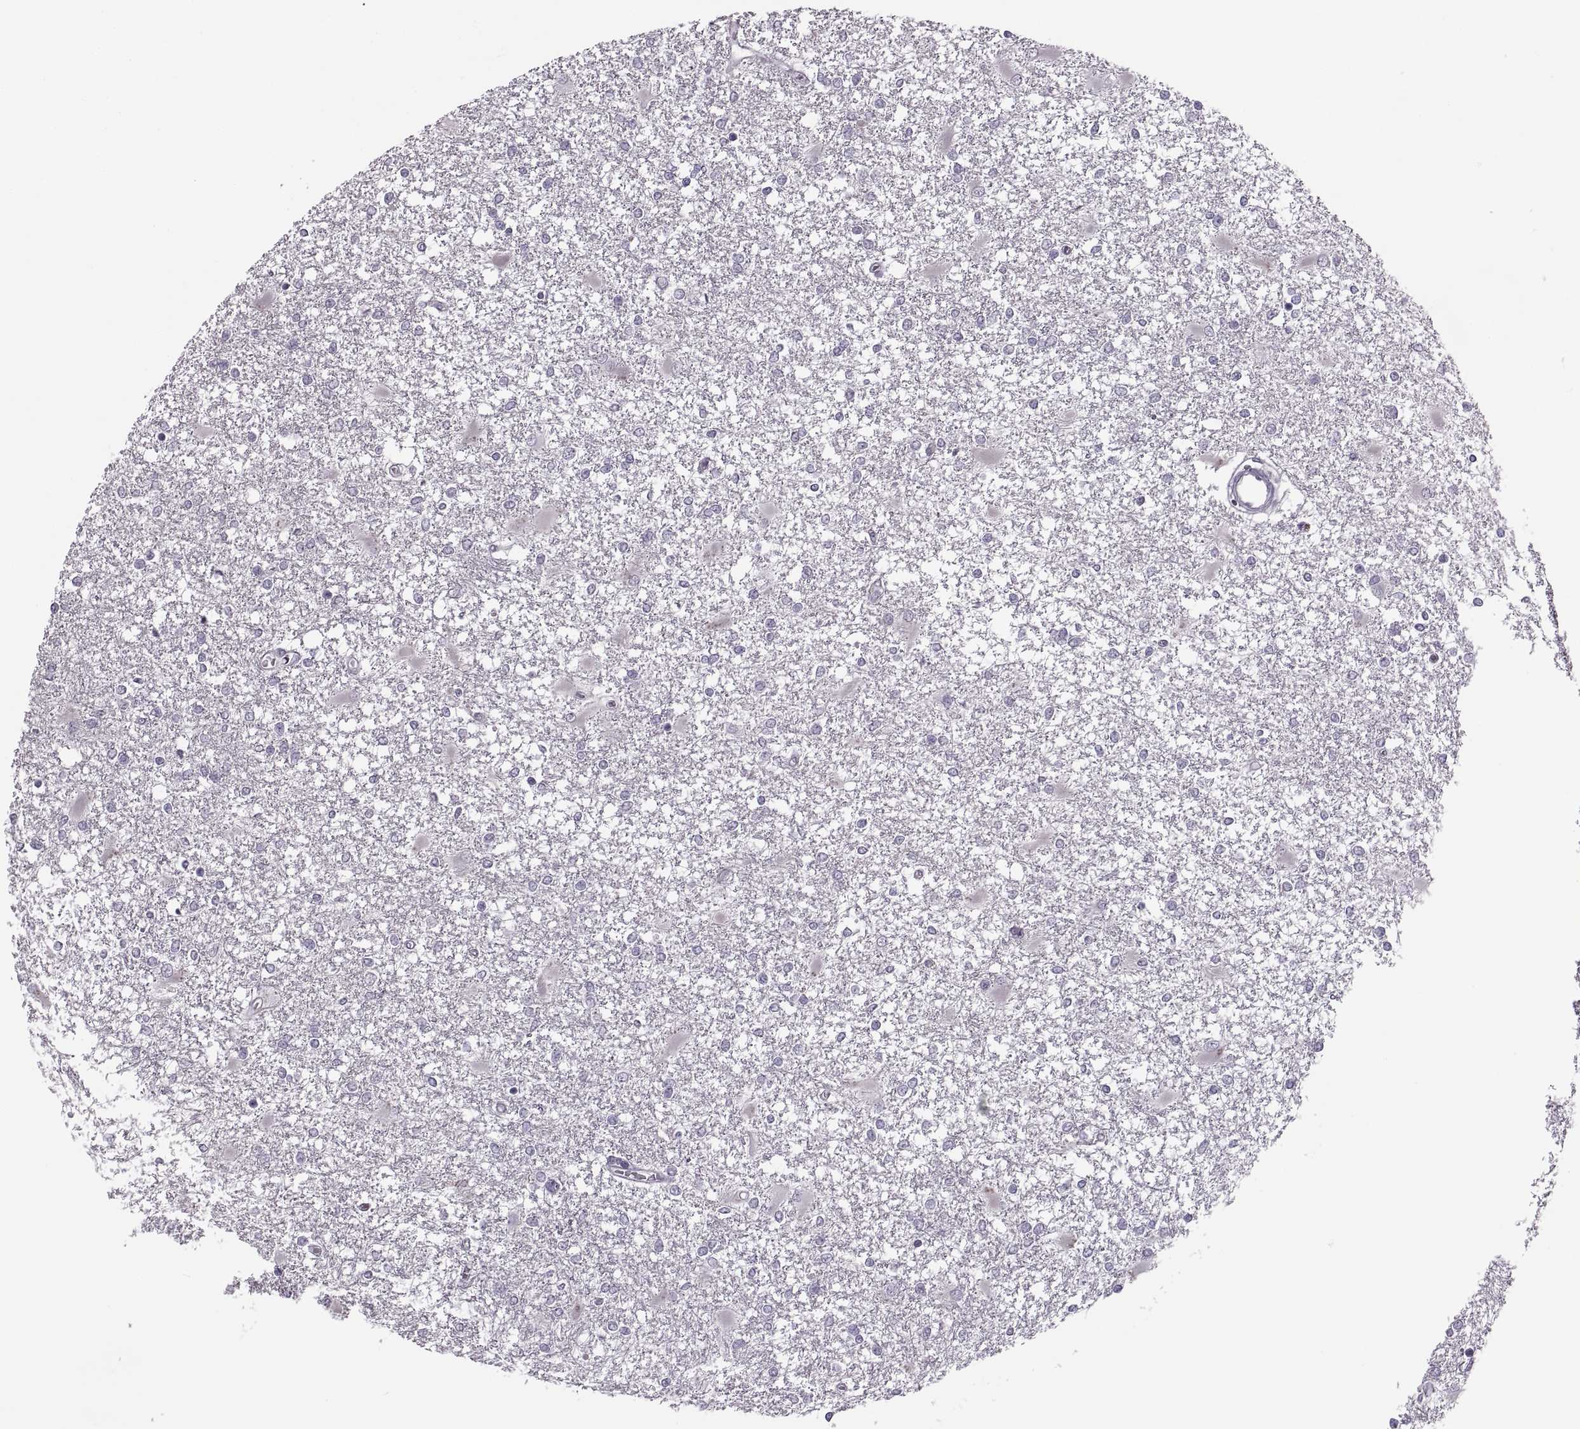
{"staining": {"intensity": "negative", "quantity": "none", "location": "none"}, "tissue": "glioma", "cell_type": "Tumor cells", "image_type": "cancer", "snomed": [{"axis": "morphology", "description": "Glioma, malignant, High grade"}, {"axis": "topography", "description": "Cerebral cortex"}], "caption": "Glioma was stained to show a protein in brown. There is no significant positivity in tumor cells. (DAB IHC, high magnification).", "gene": "H2AP", "patient": {"sex": "male", "age": 79}}